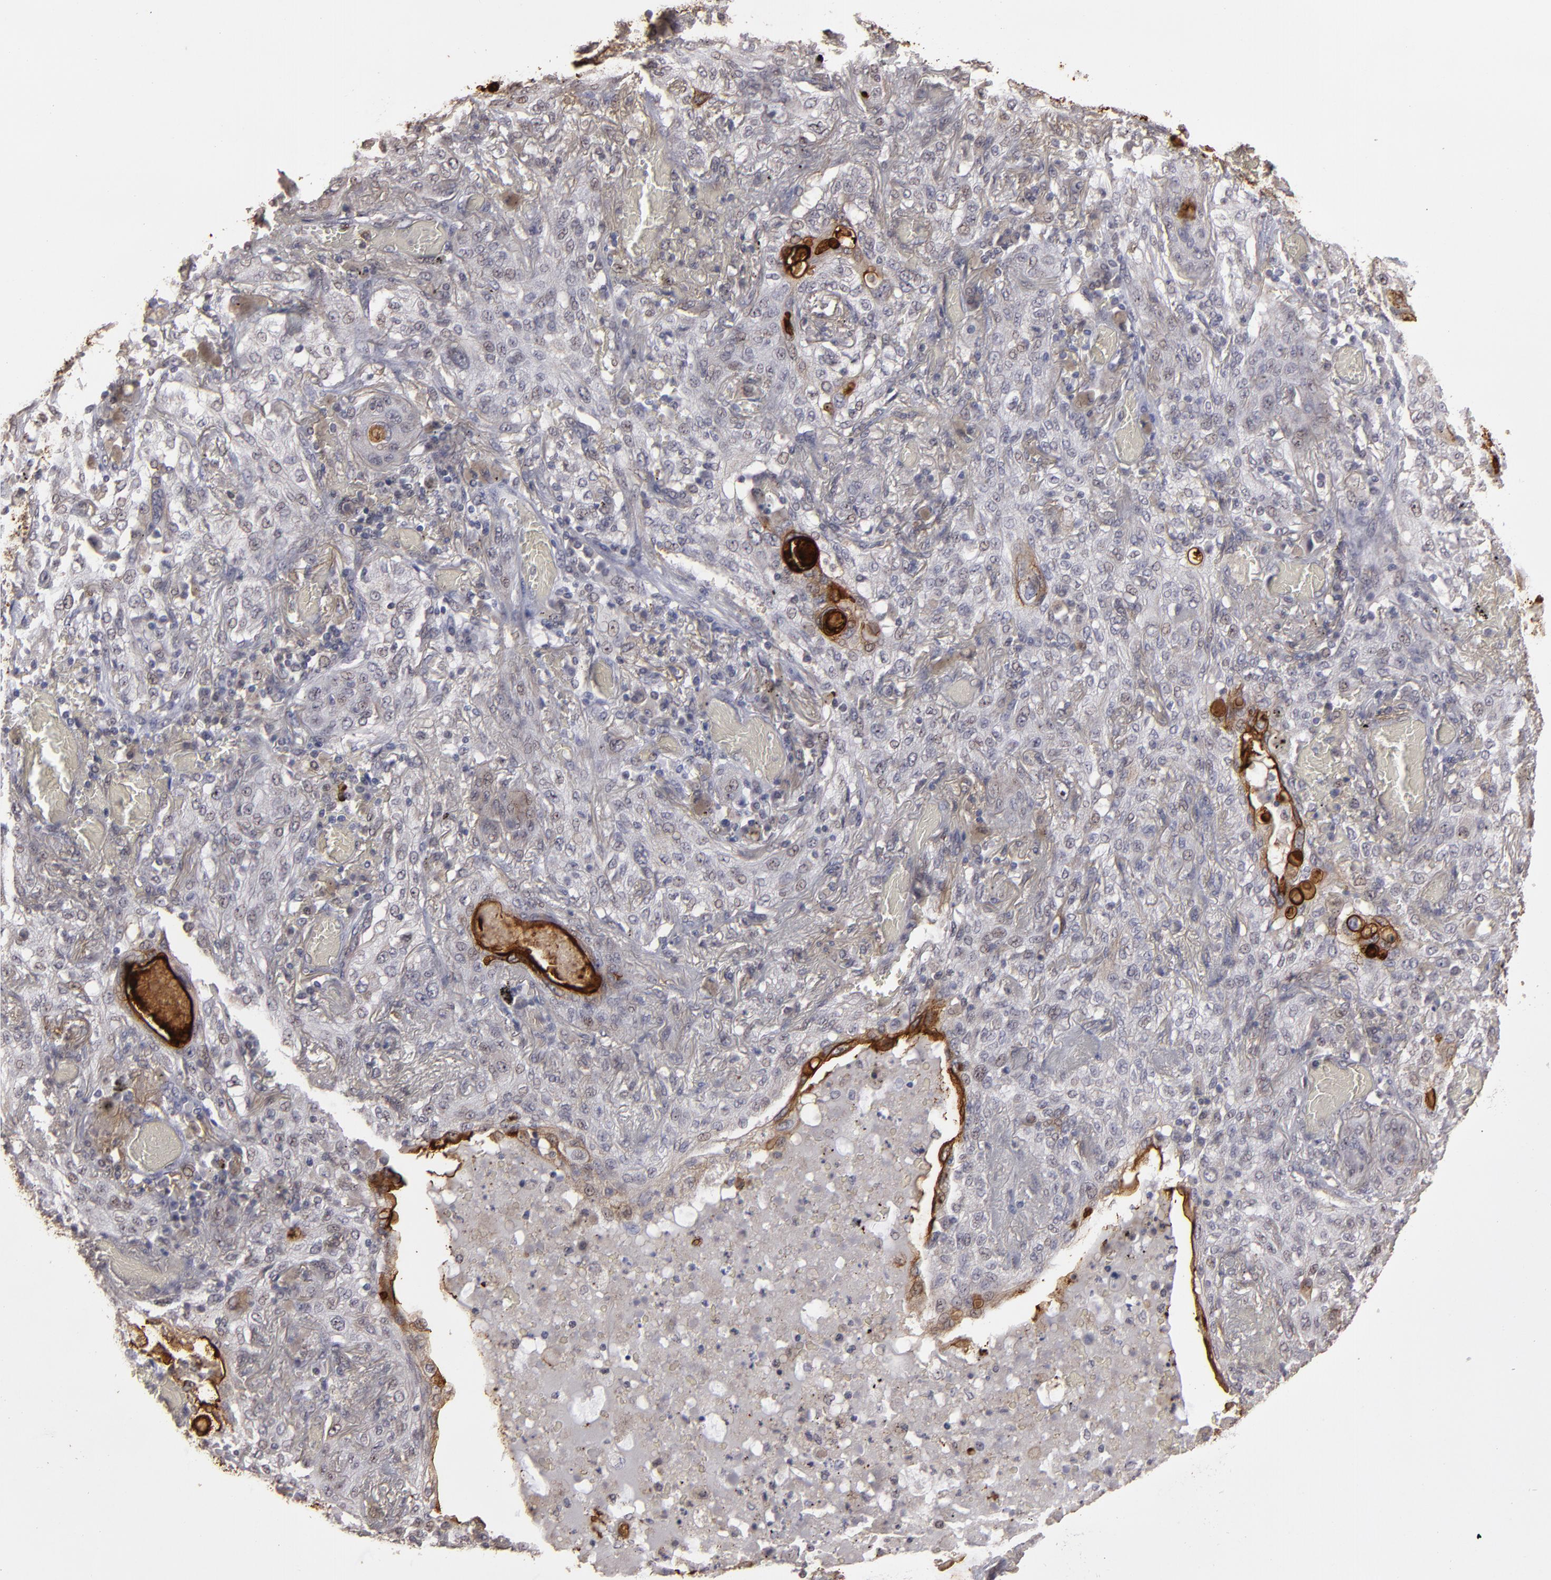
{"staining": {"intensity": "negative", "quantity": "none", "location": "none"}, "tissue": "lung cancer", "cell_type": "Tumor cells", "image_type": "cancer", "snomed": [{"axis": "morphology", "description": "Squamous cell carcinoma, NOS"}, {"axis": "topography", "description": "Lung"}], "caption": "This histopathology image is of lung cancer (squamous cell carcinoma) stained with immunohistochemistry to label a protein in brown with the nuclei are counter-stained blue. There is no expression in tumor cells.", "gene": "CD55", "patient": {"sex": "female", "age": 47}}